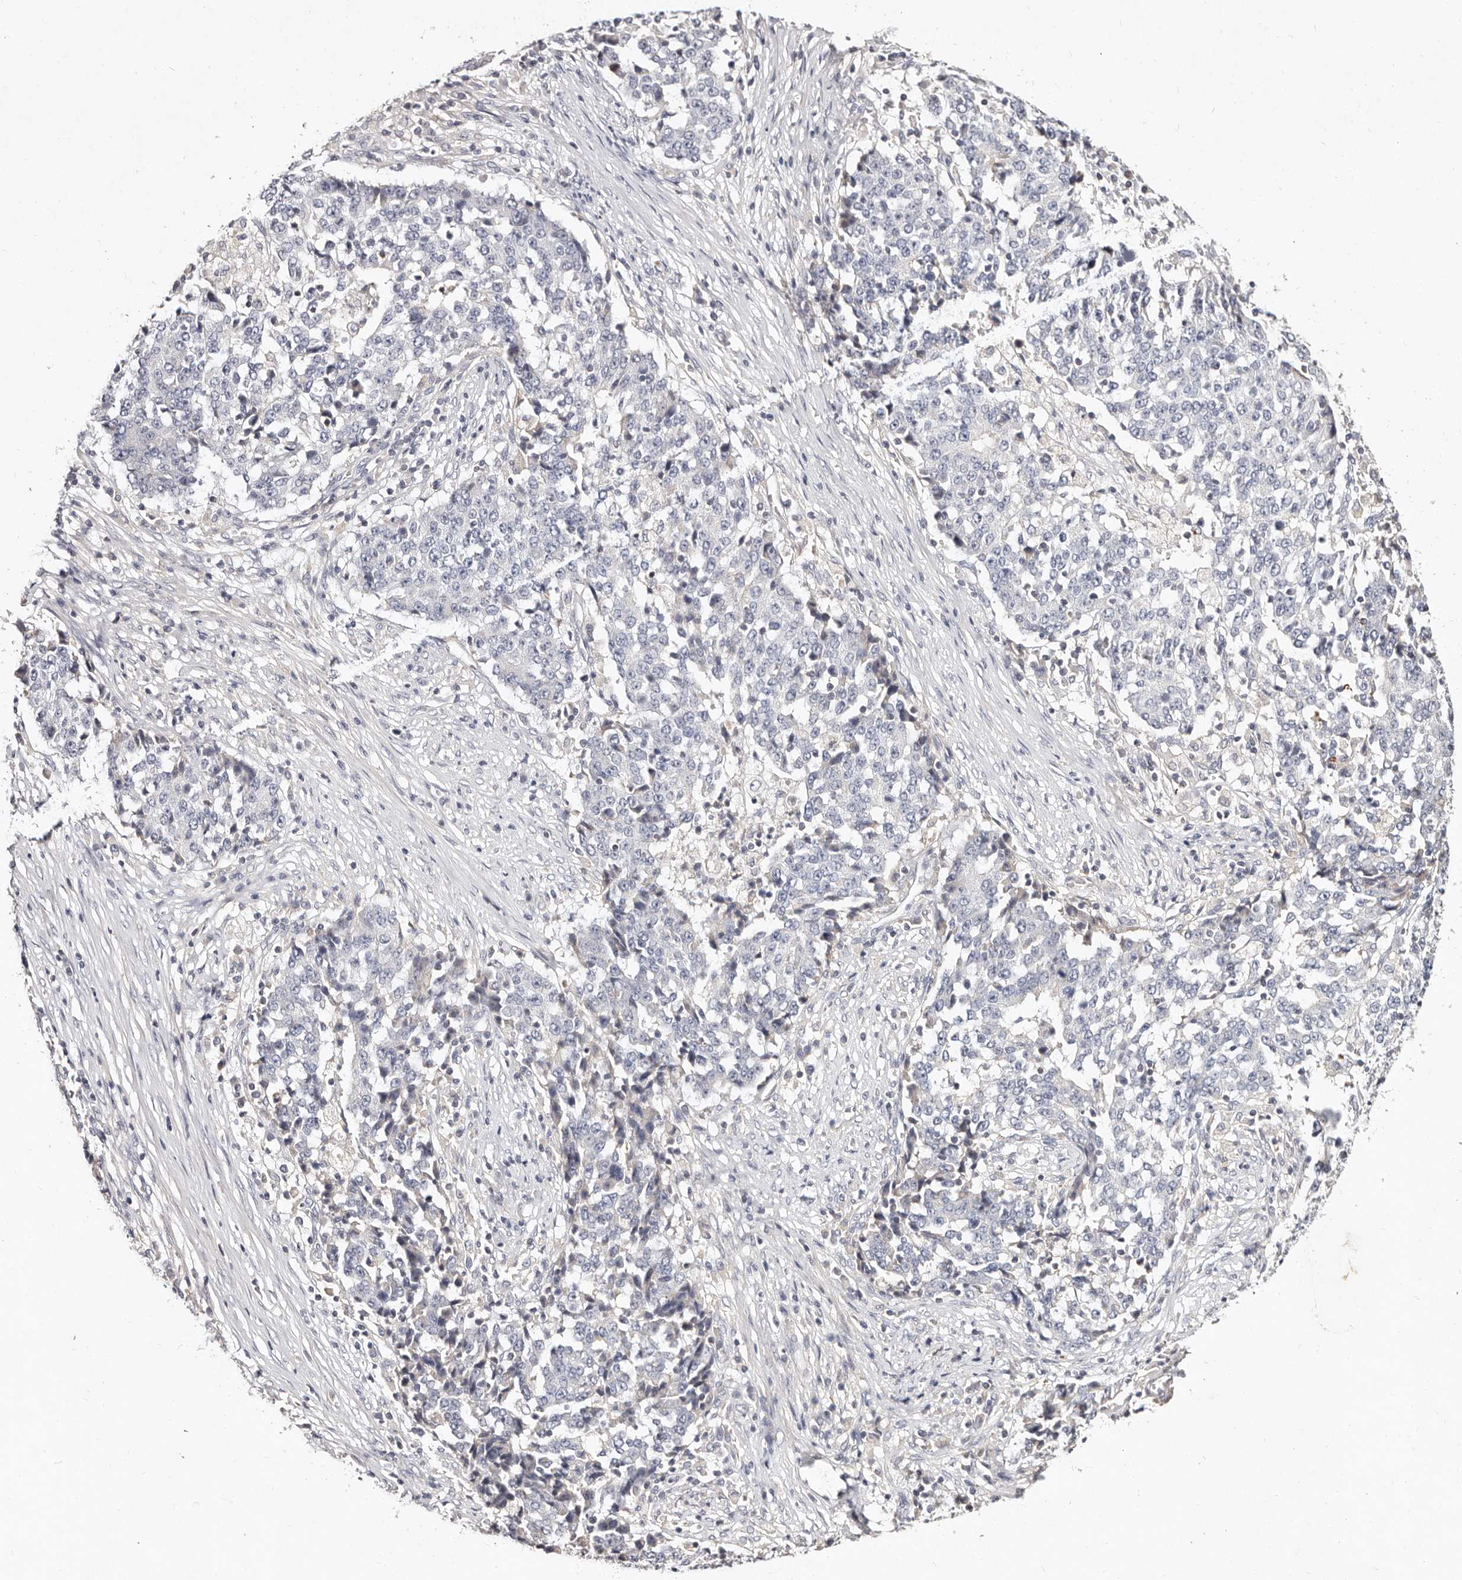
{"staining": {"intensity": "negative", "quantity": "none", "location": "none"}, "tissue": "stomach cancer", "cell_type": "Tumor cells", "image_type": "cancer", "snomed": [{"axis": "morphology", "description": "Adenocarcinoma, NOS"}, {"axis": "topography", "description": "Stomach"}], "caption": "High power microscopy photomicrograph of an immunohistochemistry photomicrograph of stomach cancer, revealing no significant staining in tumor cells.", "gene": "MRPS33", "patient": {"sex": "male", "age": 59}}